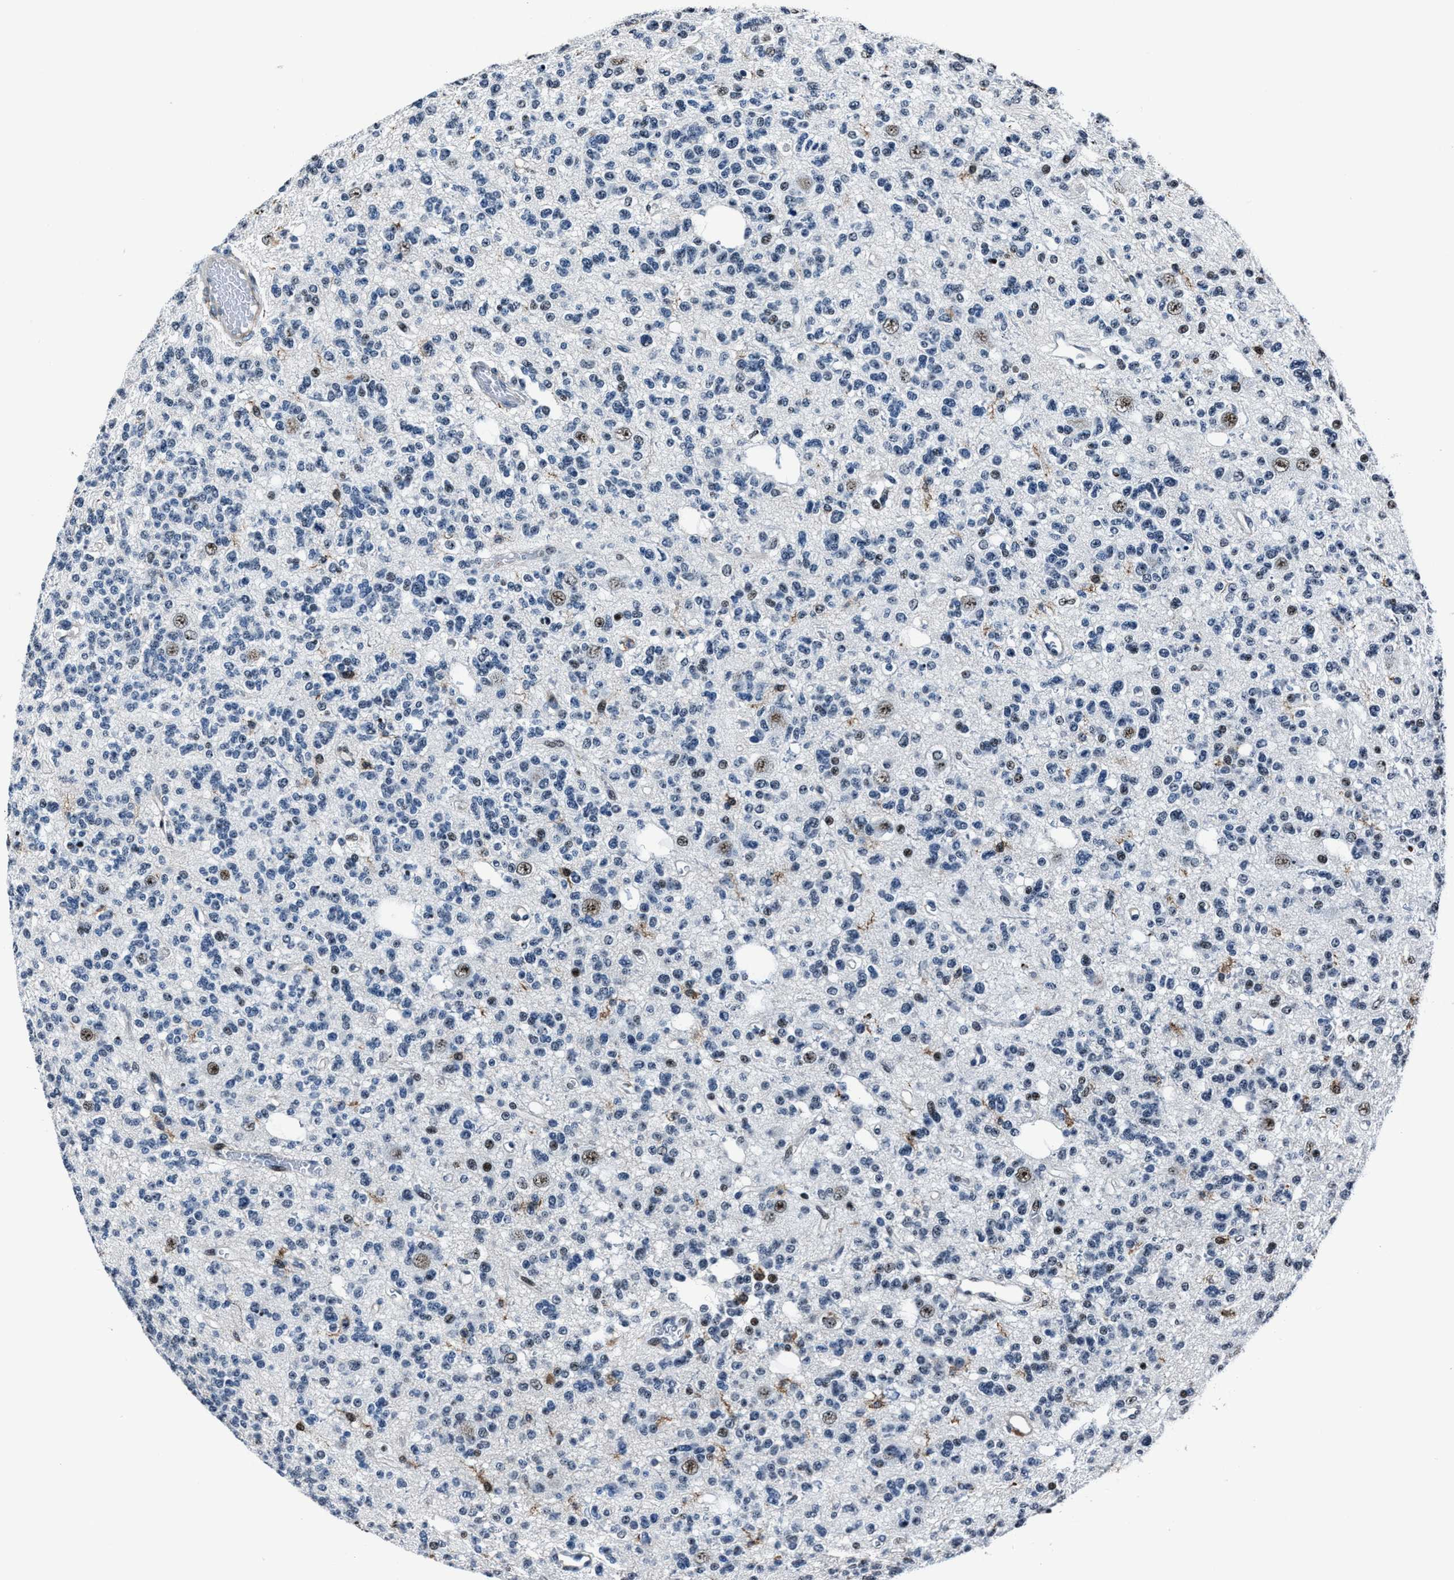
{"staining": {"intensity": "negative", "quantity": "none", "location": "none"}, "tissue": "glioma", "cell_type": "Tumor cells", "image_type": "cancer", "snomed": [{"axis": "morphology", "description": "Glioma, malignant, Low grade"}, {"axis": "topography", "description": "Brain"}], "caption": "An immunohistochemistry photomicrograph of glioma is shown. There is no staining in tumor cells of glioma.", "gene": "PPIE", "patient": {"sex": "male", "age": 38}}